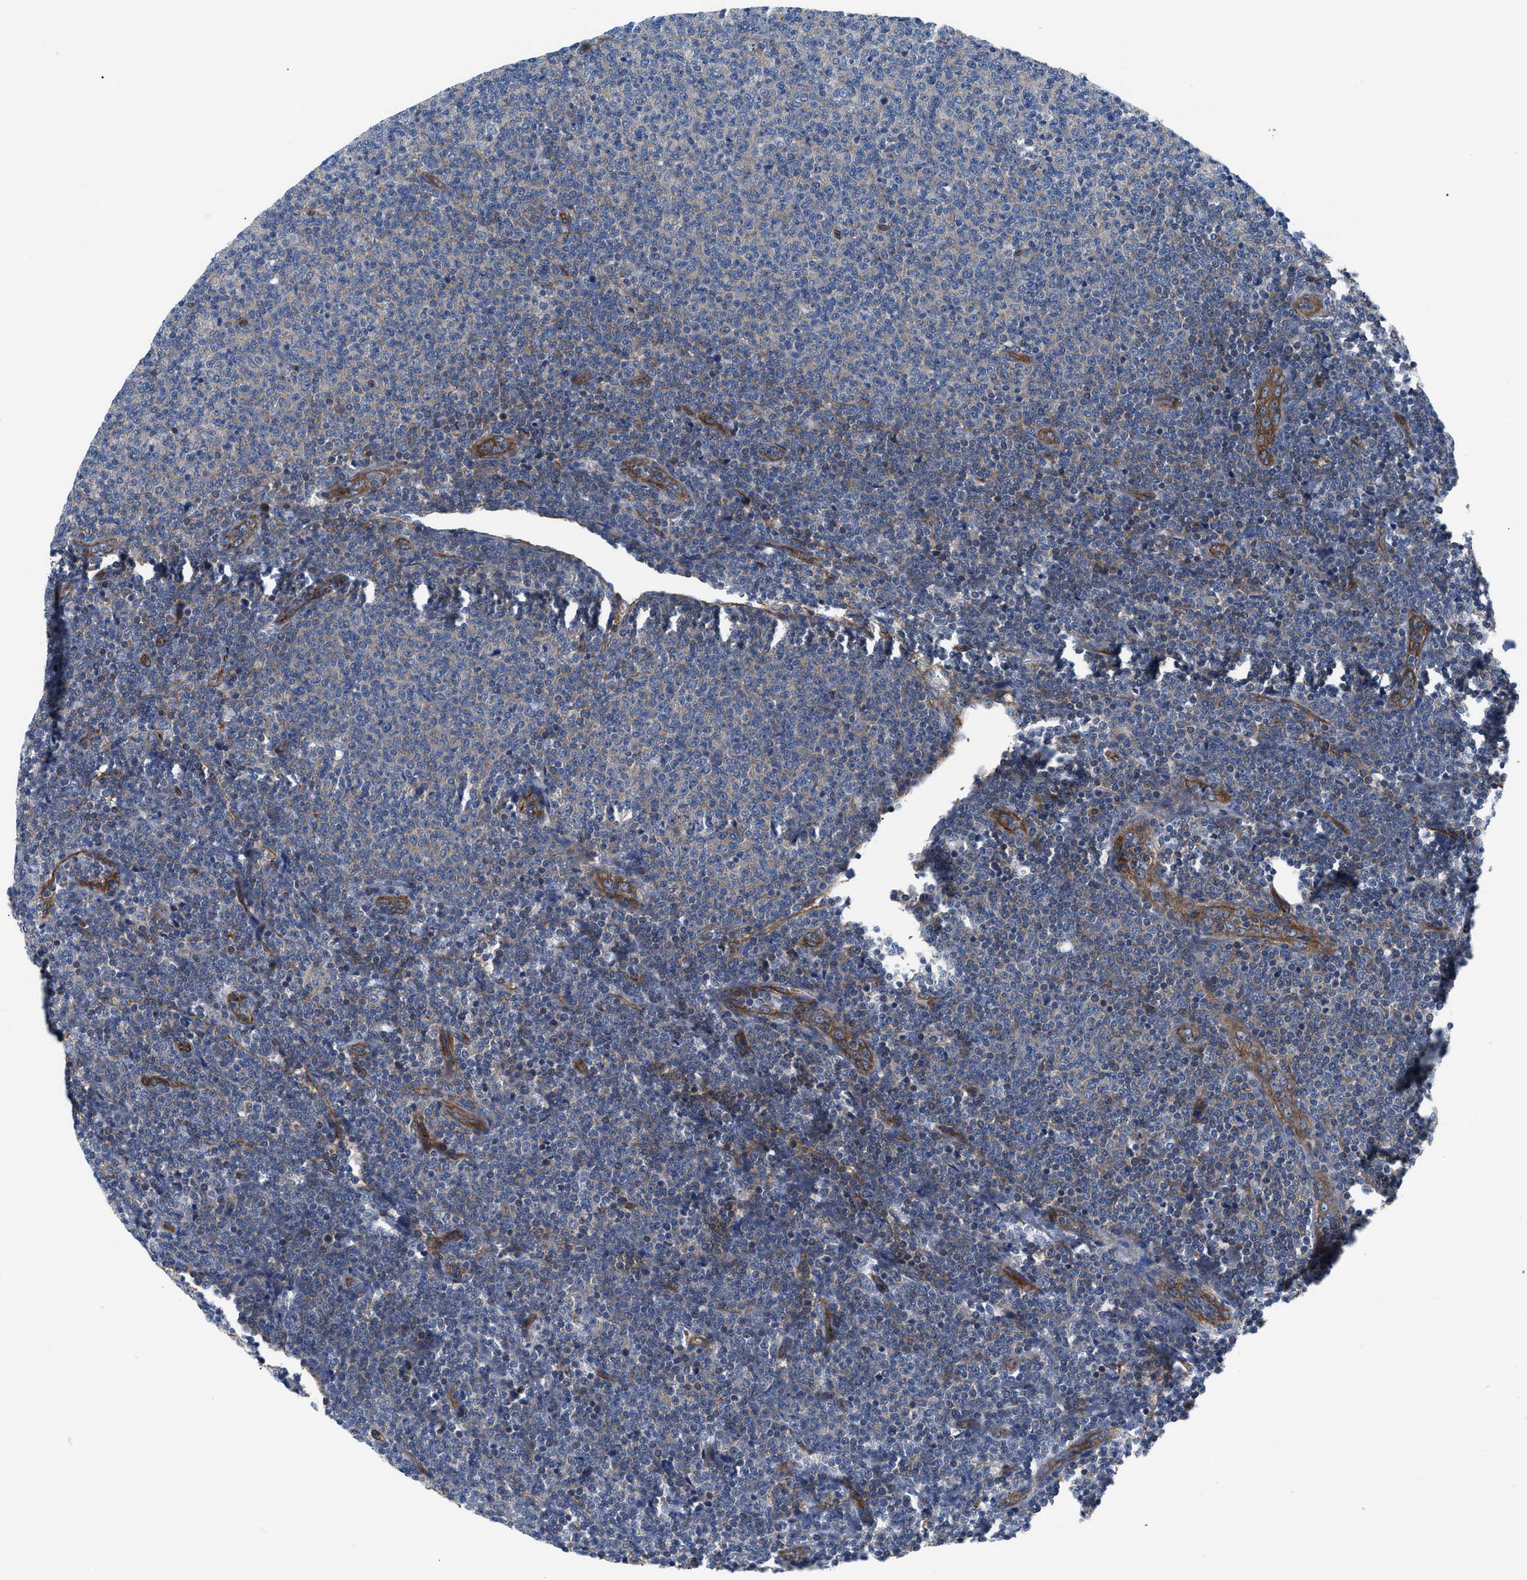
{"staining": {"intensity": "weak", "quantity": ">75%", "location": "cytoplasmic/membranous"}, "tissue": "lymphoma", "cell_type": "Tumor cells", "image_type": "cancer", "snomed": [{"axis": "morphology", "description": "Malignant lymphoma, non-Hodgkin's type, Low grade"}, {"axis": "topography", "description": "Lymph node"}], "caption": "Low-grade malignant lymphoma, non-Hodgkin's type stained with a protein marker shows weak staining in tumor cells.", "gene": "TRIP4", "patient": {"sex": "male", "age": 66}}